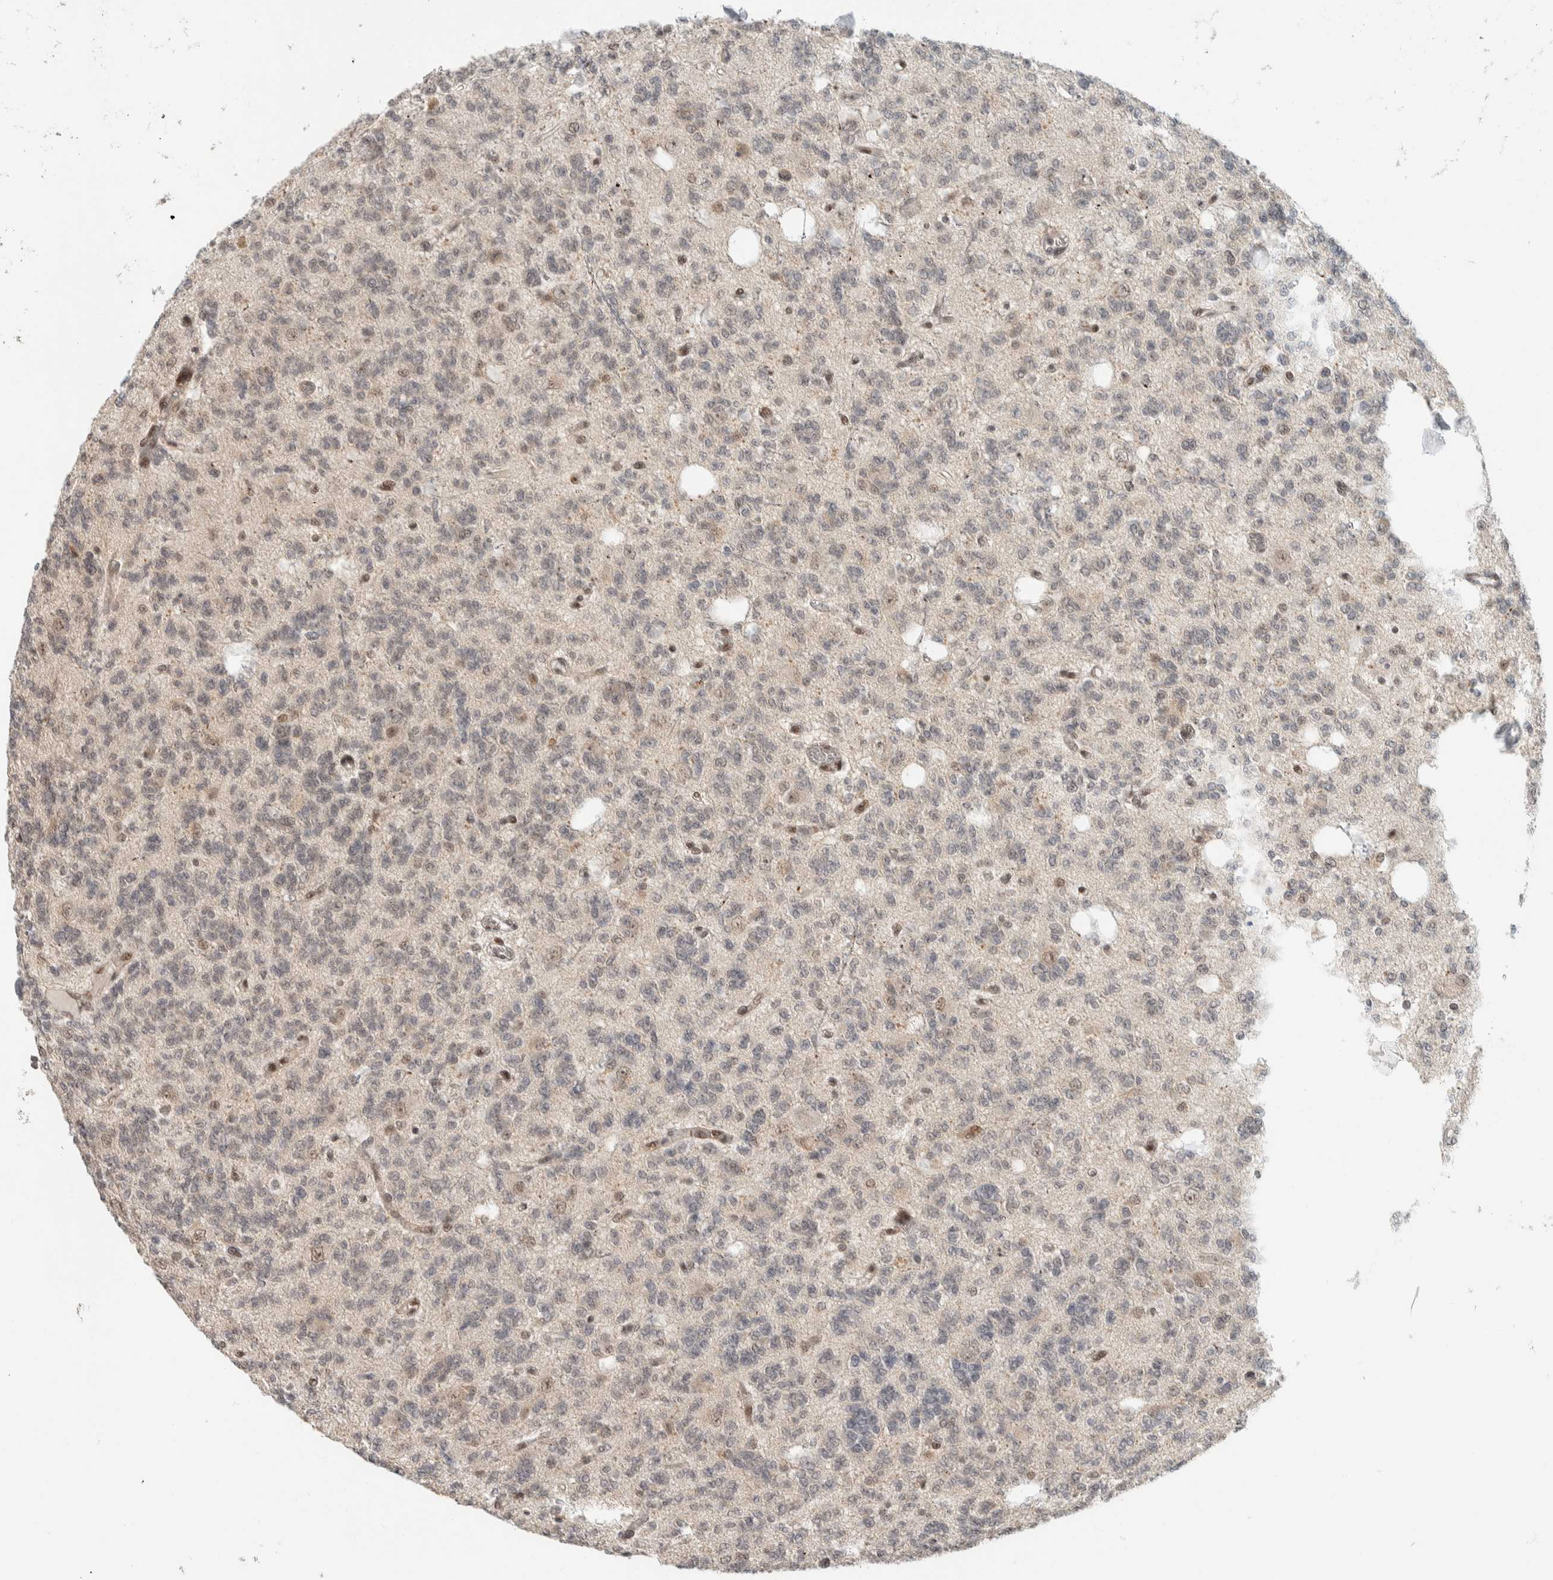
{"staining": {"intensity": "weak", "quantity": "<25%", "location": "nuclear"}, "tissue": "glioma", "cell_type": "Tumor cells", "image_type": "cancer", "snomed": [{"axis": "morphology", "description": "Glioma, malignant, Low grade"}, {"axis": "topography", "description": "Brain"}], "caption": "Immunohistochemistry of human glioma exhibits no staining in tumor cells.", "gene": "ZBTB2", "patient": {"sex": "male", "age": 38}}